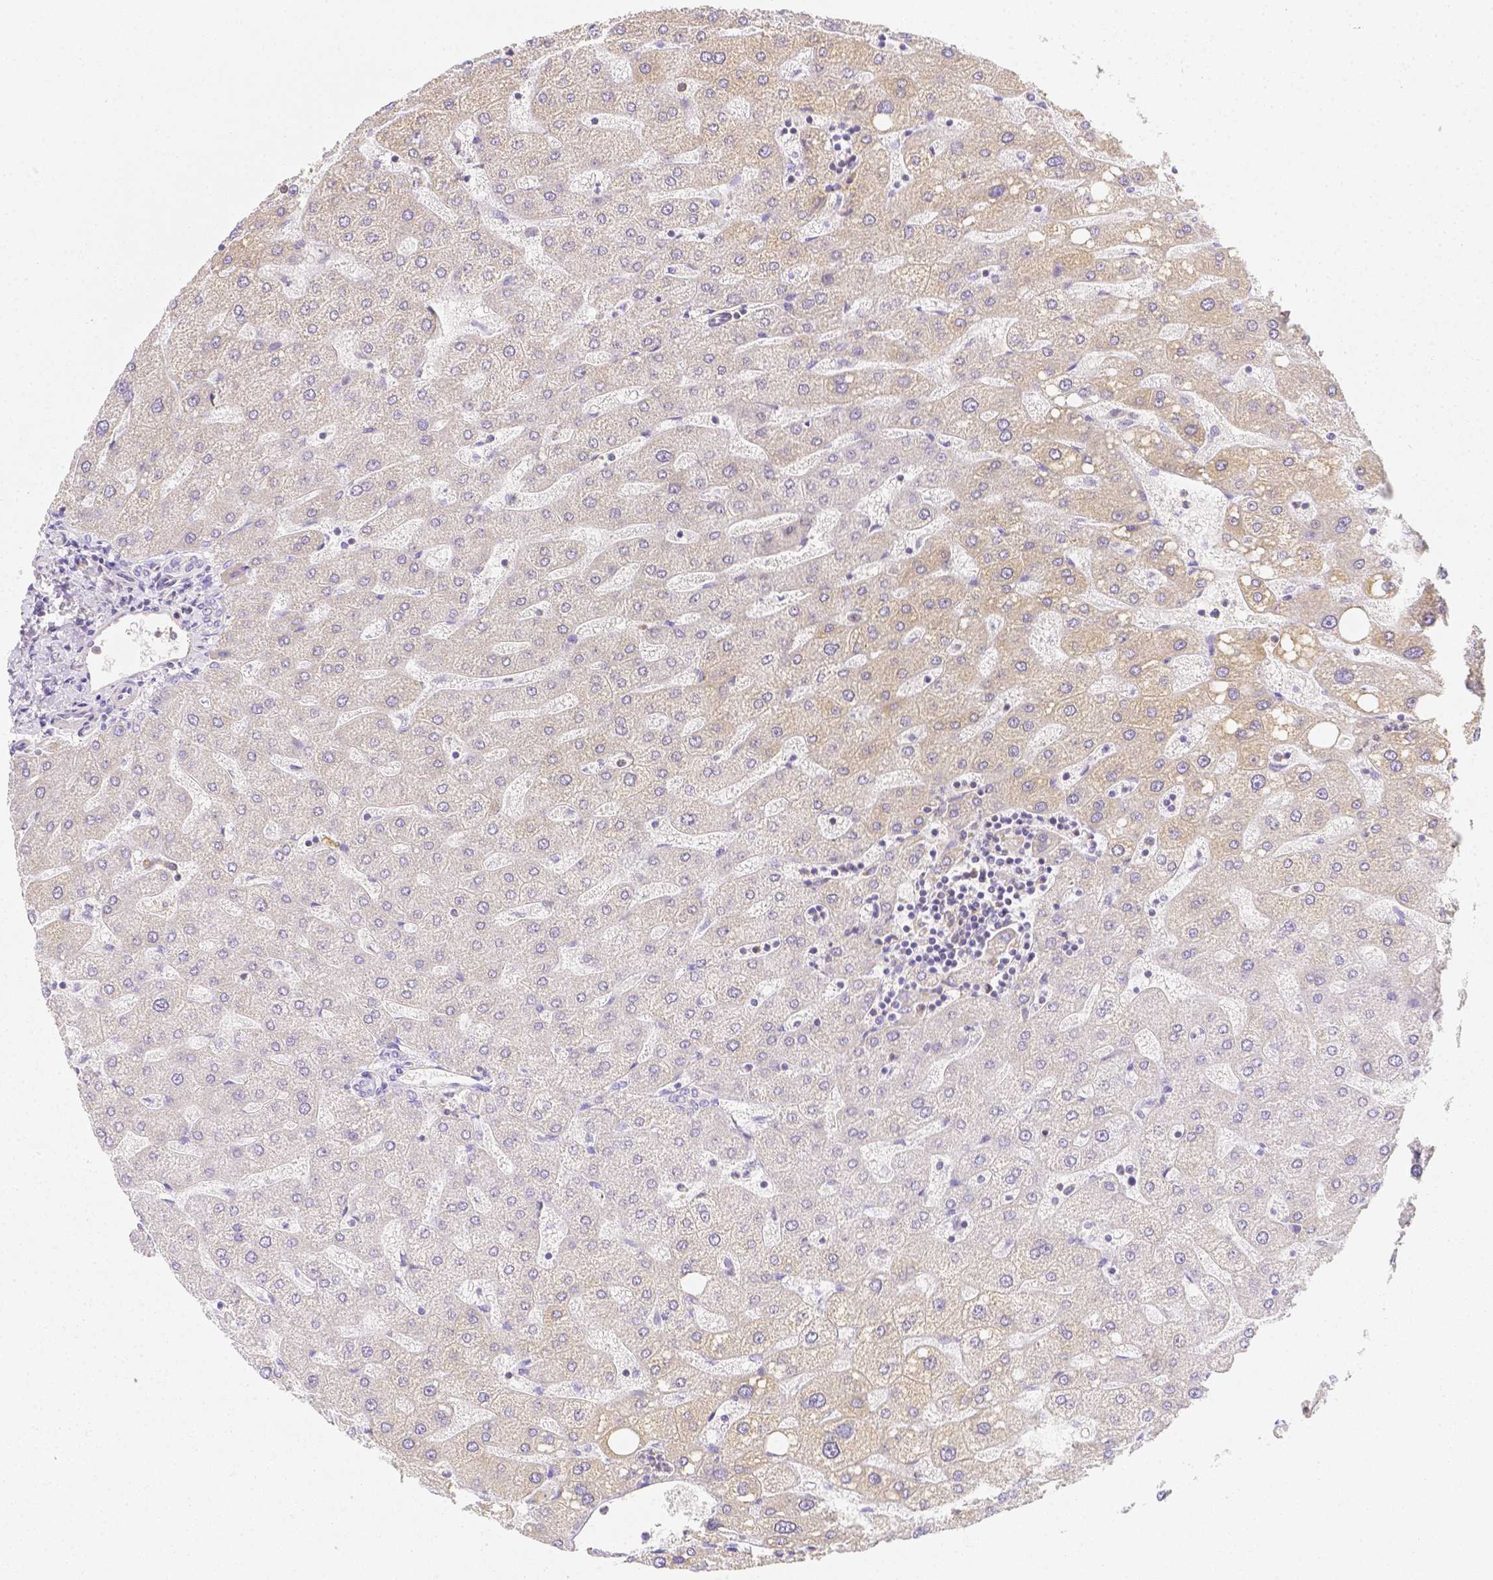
{"staining": {"intensity": "negative", "quantity": "none", "location": "none"}, "tissue": "liver", "cell_type": "Cholangiocytes", "image_type": "normal", "snomed": [{"axis": "morphology", "description": "Normal tissue, NOS"}, {"axis": "topography", "description": "Liver"}], "caption": "A high-resolution micrograph shows immunohistochemistry (IHC) staining of unremarkable liver, which displays no significant expression in cholangiocytes.", "gene": "ASAH2B", "patient": {"sex": "male", "age": 67}}